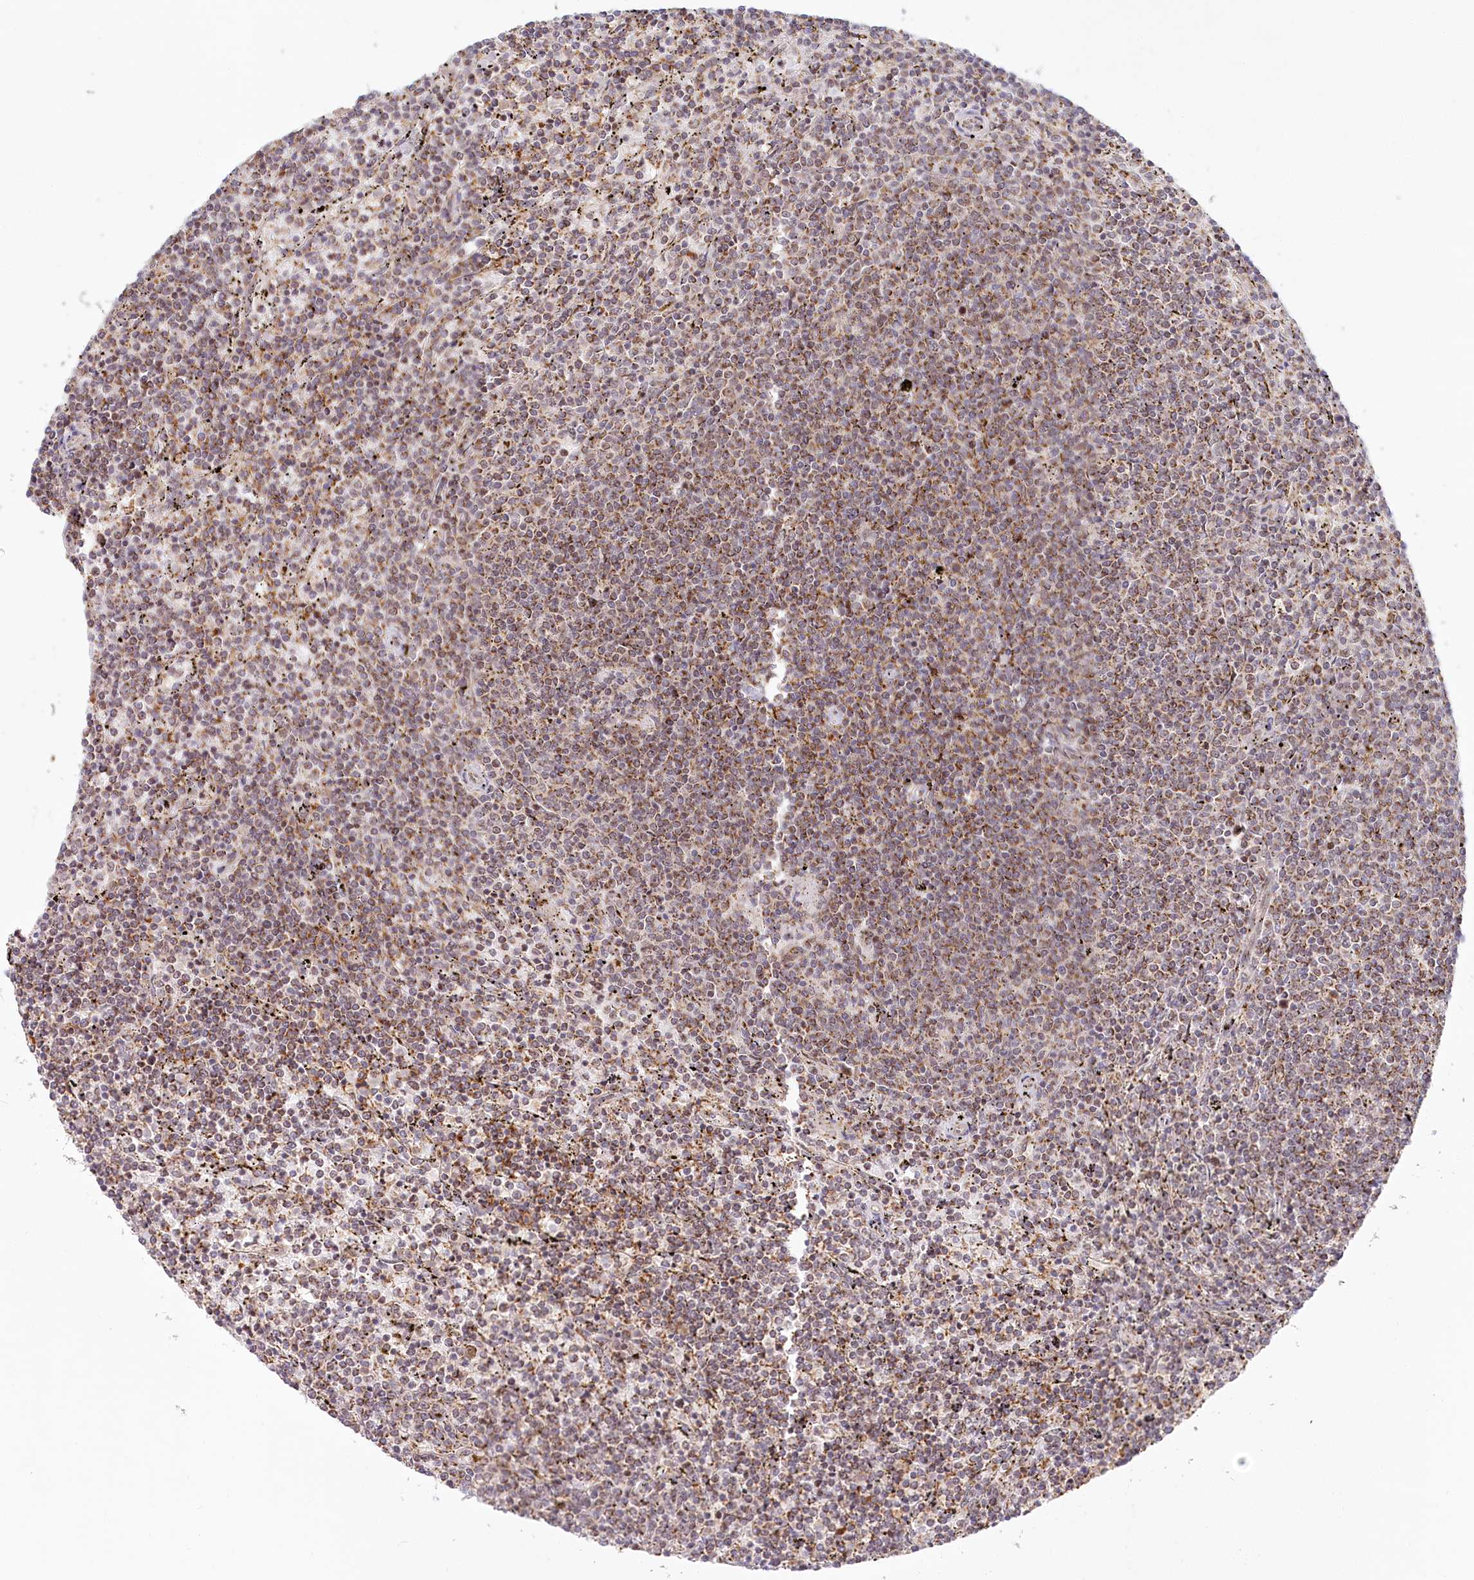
{"staining": {"intensity": "weak", "quantity": "<25%", "location": "cytoplasmic/membranous"}, "tissue": "lymphoma", "cell_type": "Tumor cells", "image_type": "cancer", "snomed": [{"axis": "morphology", "description": "Malignant lymphoma, non-Hodgkin's type, Low grade"}, {"axis": "topography", "description": "Spleen"}], "caption": "Tumor cells show no significant staining in lymphoma. Nuclei are stained in blue.", "gene": "RTN4IP1", "patient": {"sex": "female", "age": 50}}